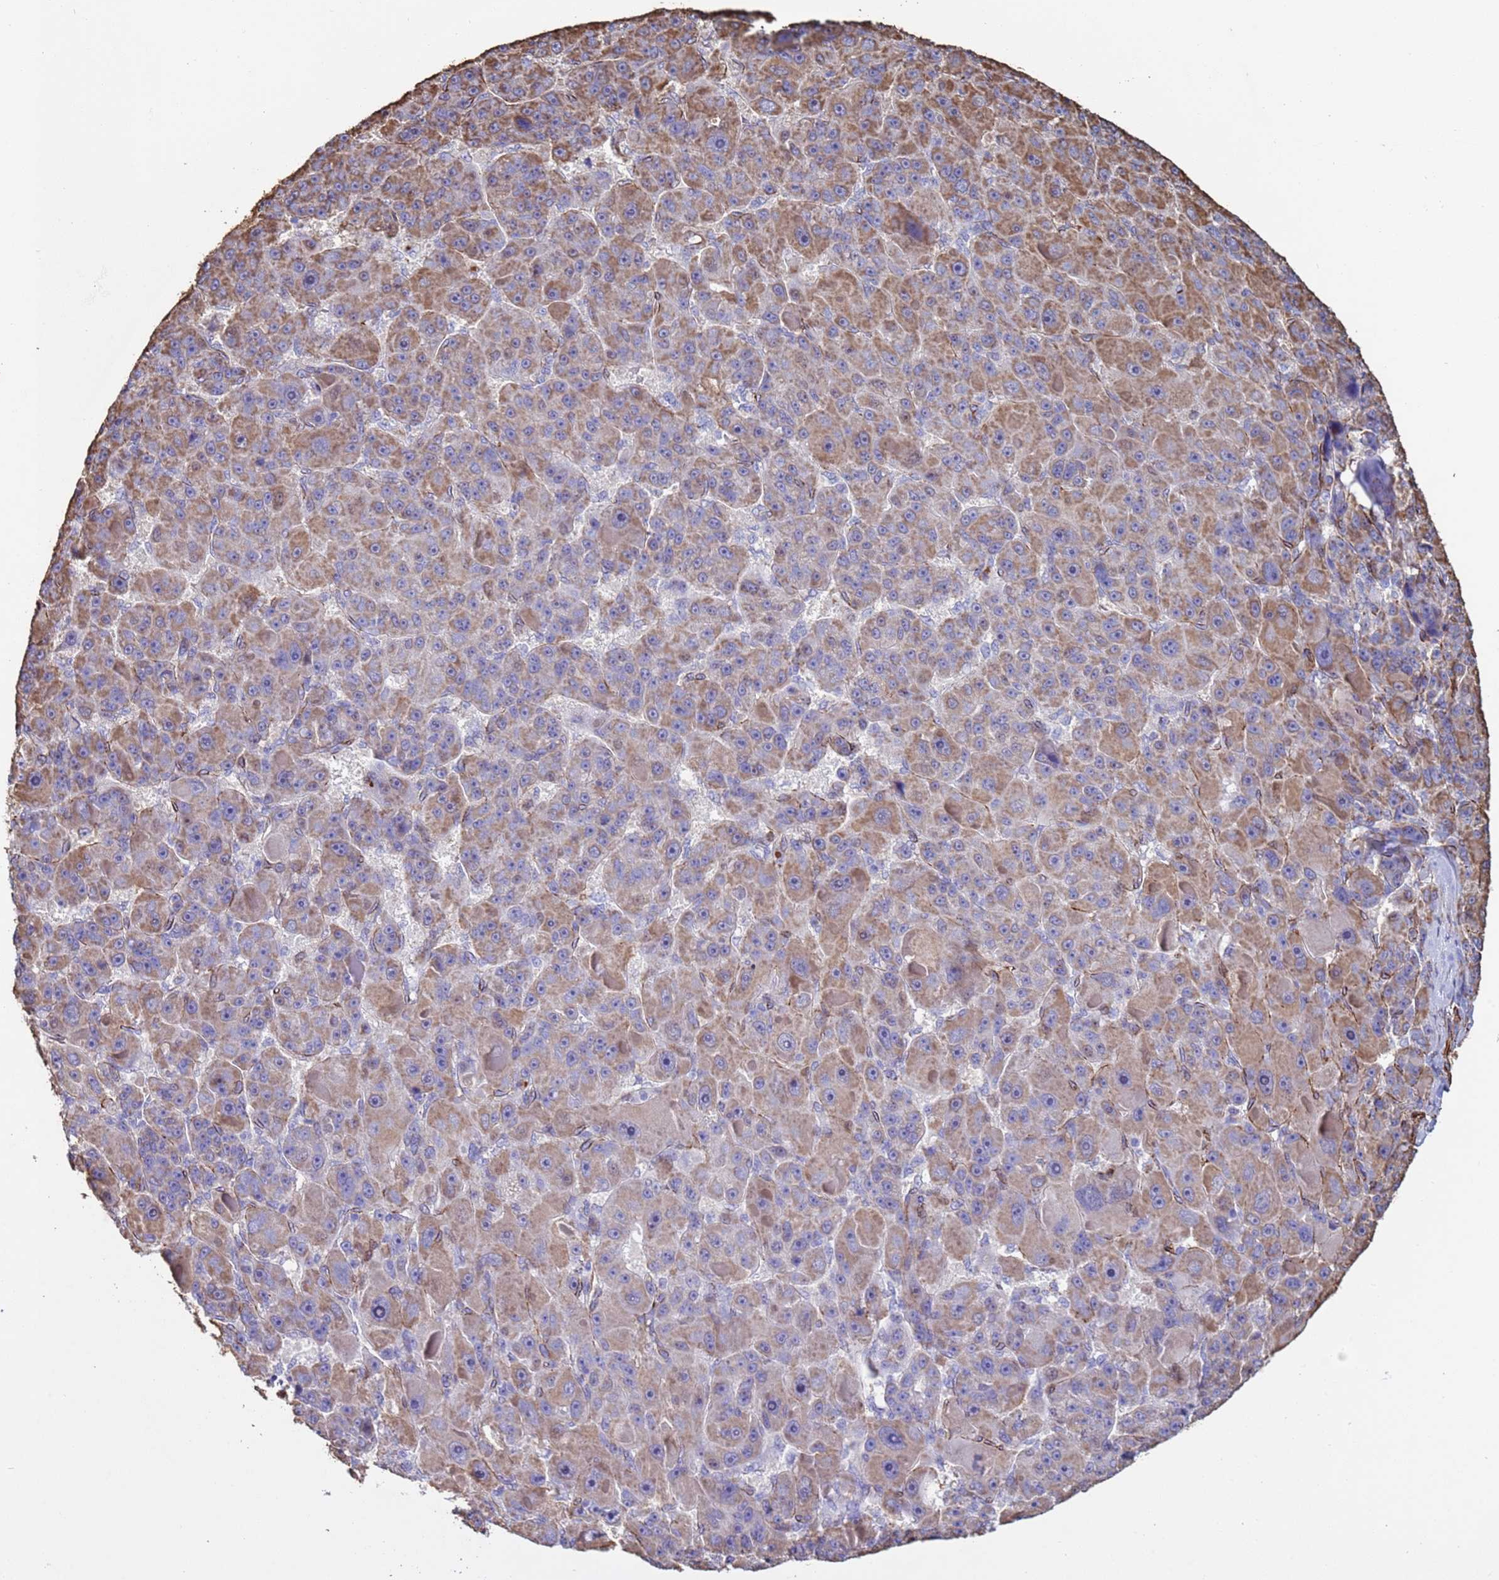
{"staining": {"intensity": "moderate", "quantity": "25%-75%", "location": "cytoplasmic/membranous"}, "tissue": "liver cancer", "cell_type": "Tumor cells", "image_type": "cancer", "snomed": [{"axis": "morphology", "description": "Carcinoma, Hepatocellular, NOS"}, {"axis": "topography", "description": "Liver"}], "caption": "IHC histopathology image of neoplastic tissue: liver hepatocellular carcinoma stained using immunohistochemistry (IHC) exhibits medium levels of moderate protein expression localized specifically in the cytoplasmic/membranous of tumor cells, appearing as a cytoplasmic/membranous brown color.", "gene": "GASK1A", "patient": {"sex": "male", "age": 76}}